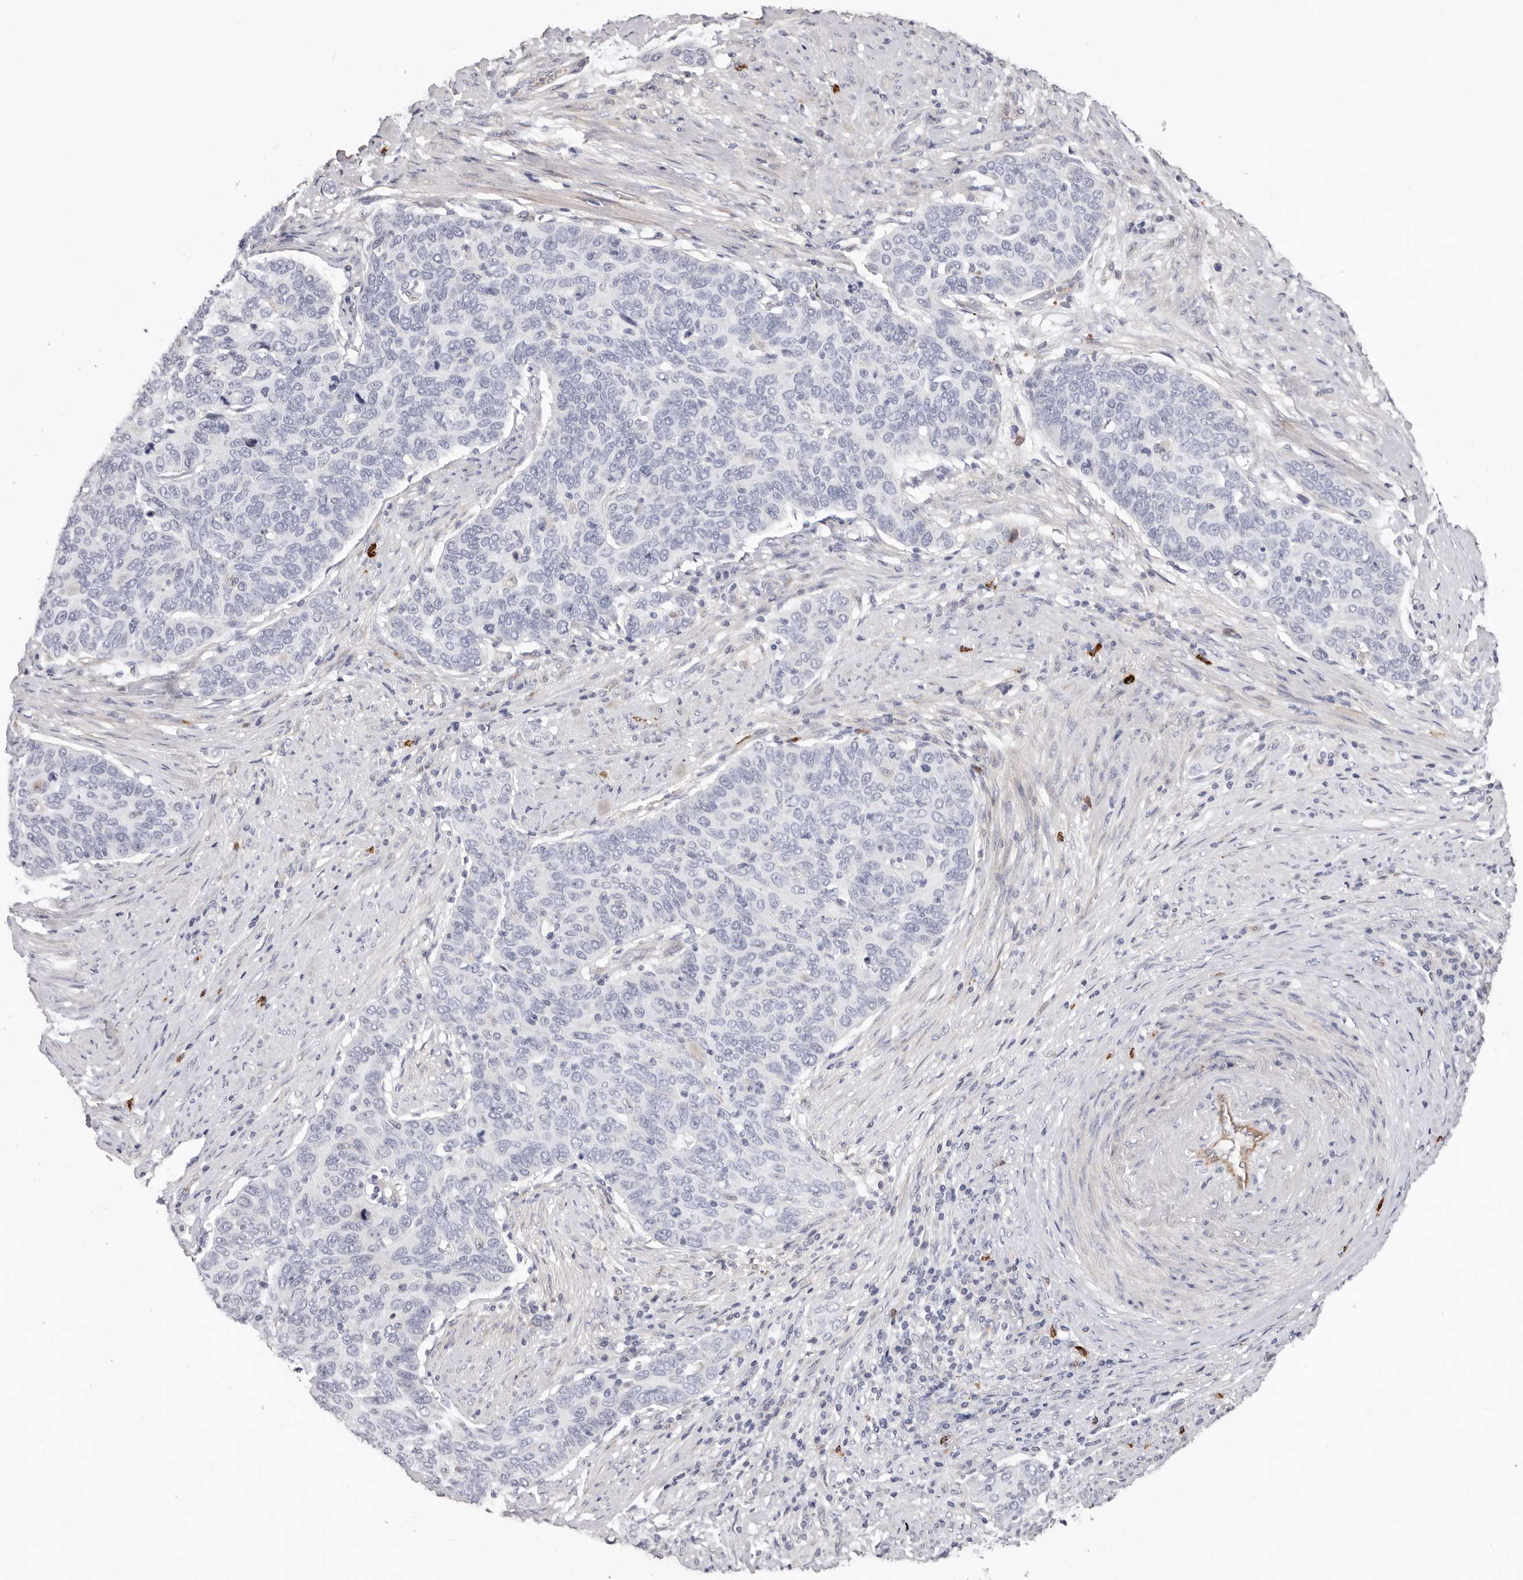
{"staining": {"intensity": "negative", "quantity": "none", "location": "none"}, "tissue": "cervical cancer", "cell_type": "Tumor cells", "image_type": "cancer", "snomed": [{"axis": "morphology", "description": "Squamous cell carcinoma, NOS"}, {"axis": "topography", "description": "Cervix"}], "caption": "This is a micrograph of immunohistochemistry (IHC) staining of squamous cell carcinoma (cervical), which shows no expression in tumor cells.", "gene": "PKDCC", "patient": {"sex": "female", "age": 60}}